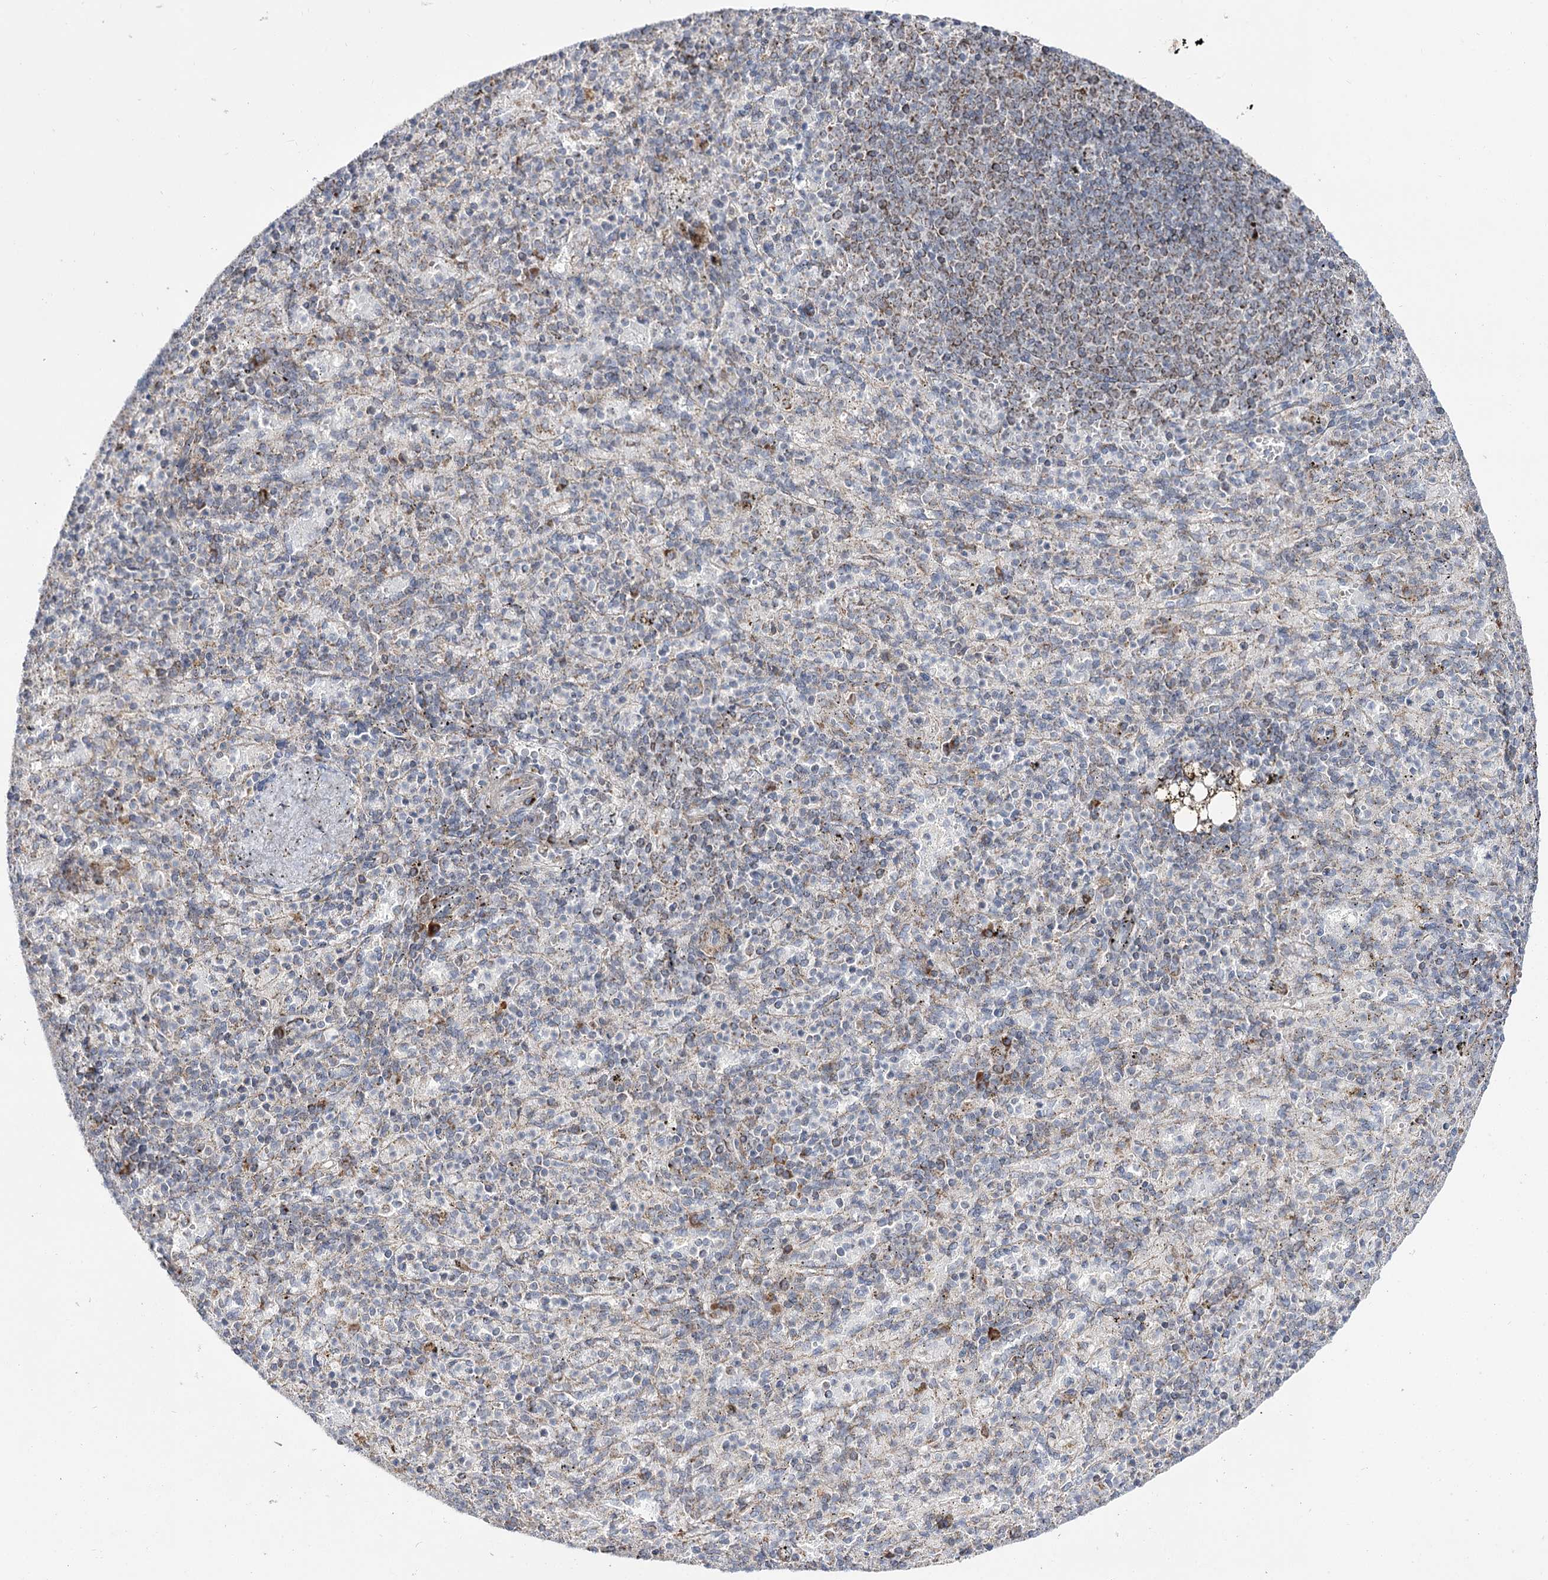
{"staining": {"intensity": "weak", "quantity": "<25%", "location": "cytoplasmic/membranous"}, "tissue": "spleen", "cell_type": "Cells in red pulp", "image_type": "normal", "snomed": [{"axis": "morphology", "description": "Normal tissue, NOS"}, {"axis": "topography", "description": "Spleen"}], "caption": "DAB (3,3'-diaminobenzidine) immunohistochemical staining of benign spleen exhibits no significant expression in cells in red pulp.", "gene": "CBR4", "patient": {"sex": "female", "age": 74}}